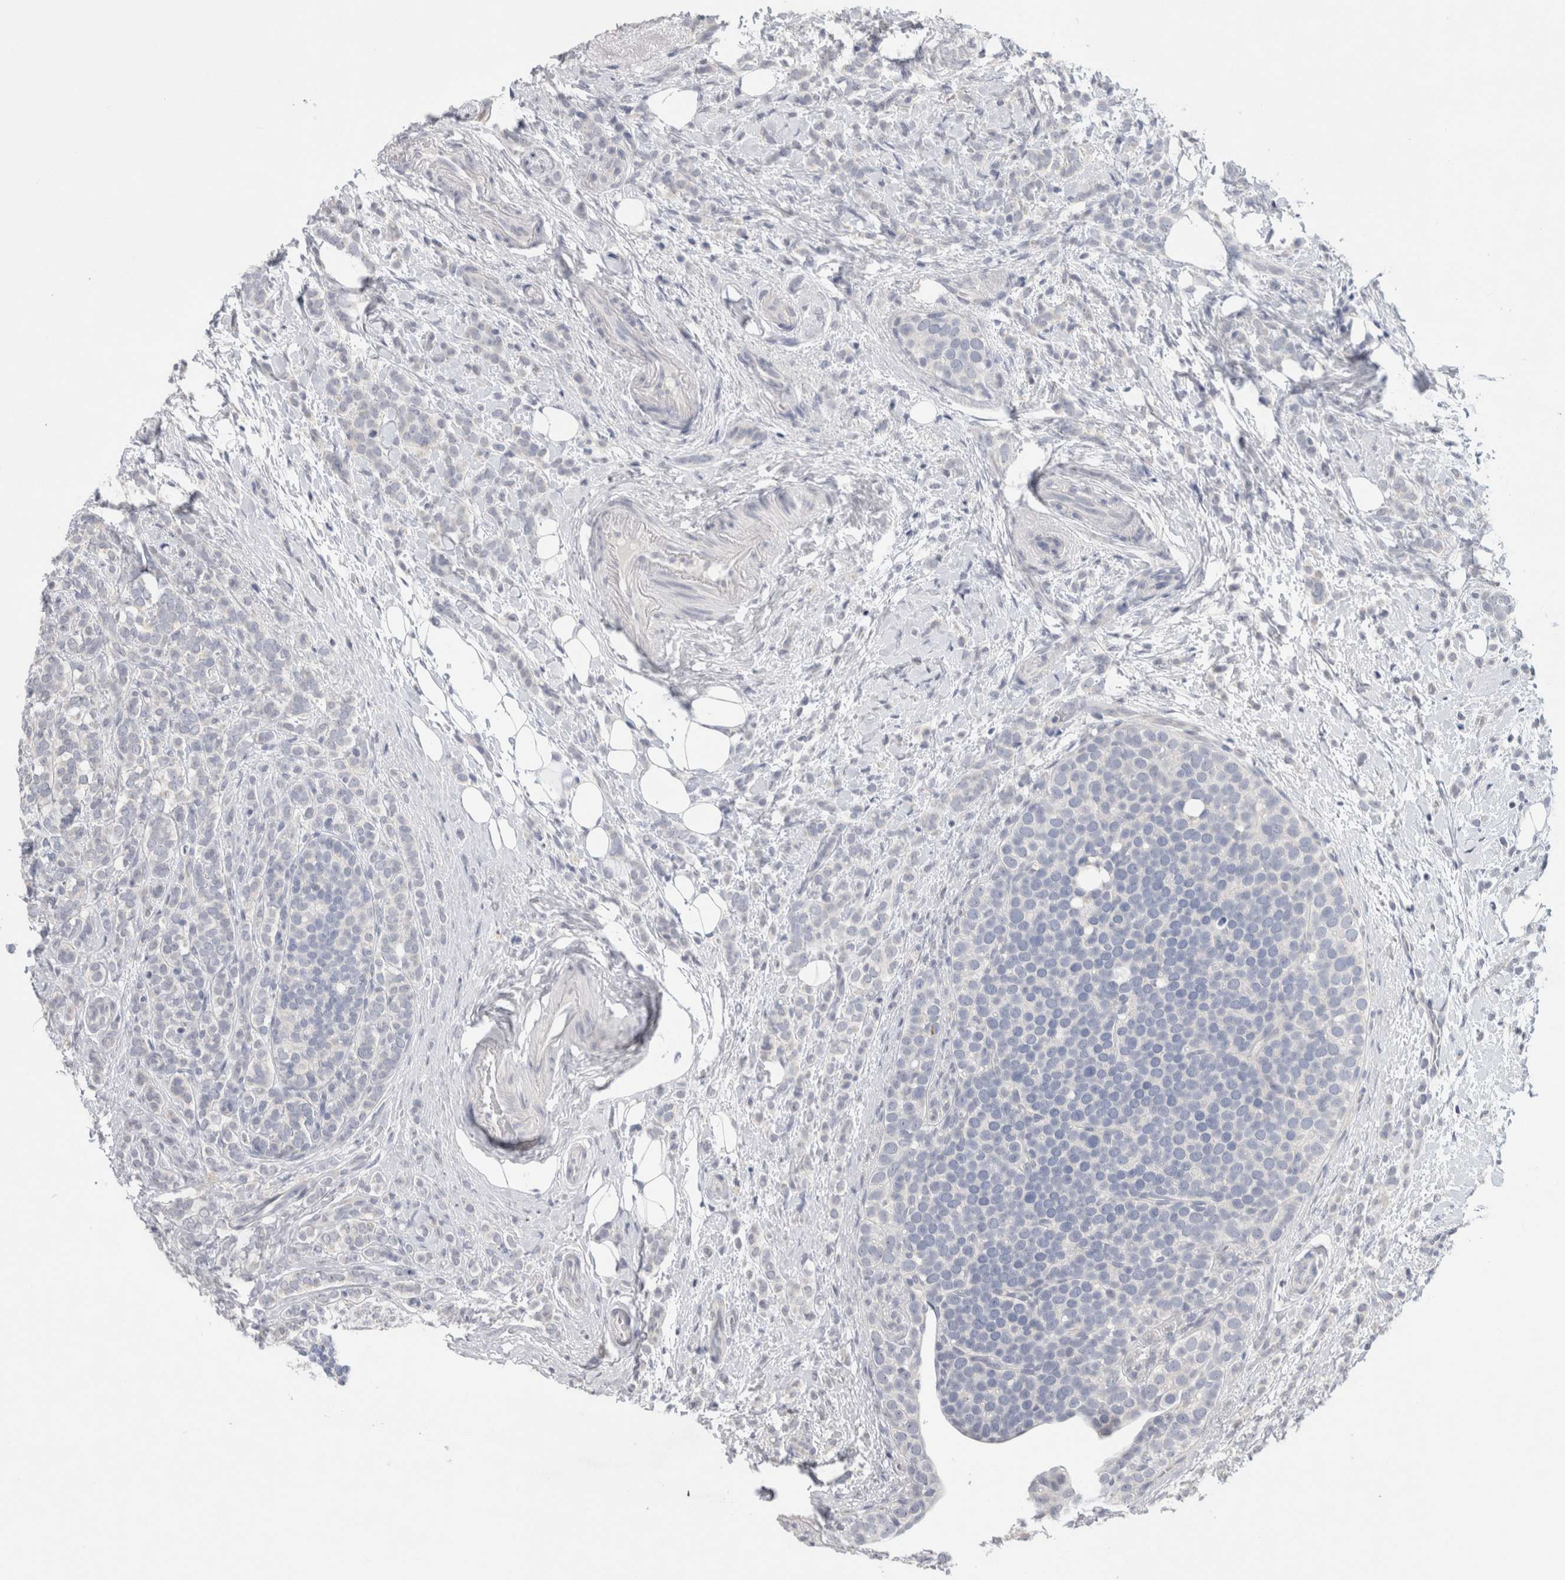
{"staining": {"intensity": "negative", "quantity": "none", "location": "none"}, "tissue": "breast cancer", "cell_type": "Tumor cells", "image_type": "cancer", "snomed": [{"axis": "morphology", "description": "Lobular carcinoma"}, {"axis": "topography", "description": "Breast"}], "caption": "Breast cancer (lobular carcinoma) was stained to show a protein in brown. There is no significant positivity in tumor cells.", "gene": "TONSL", "patient": {"sex": "female", "age": 50}}